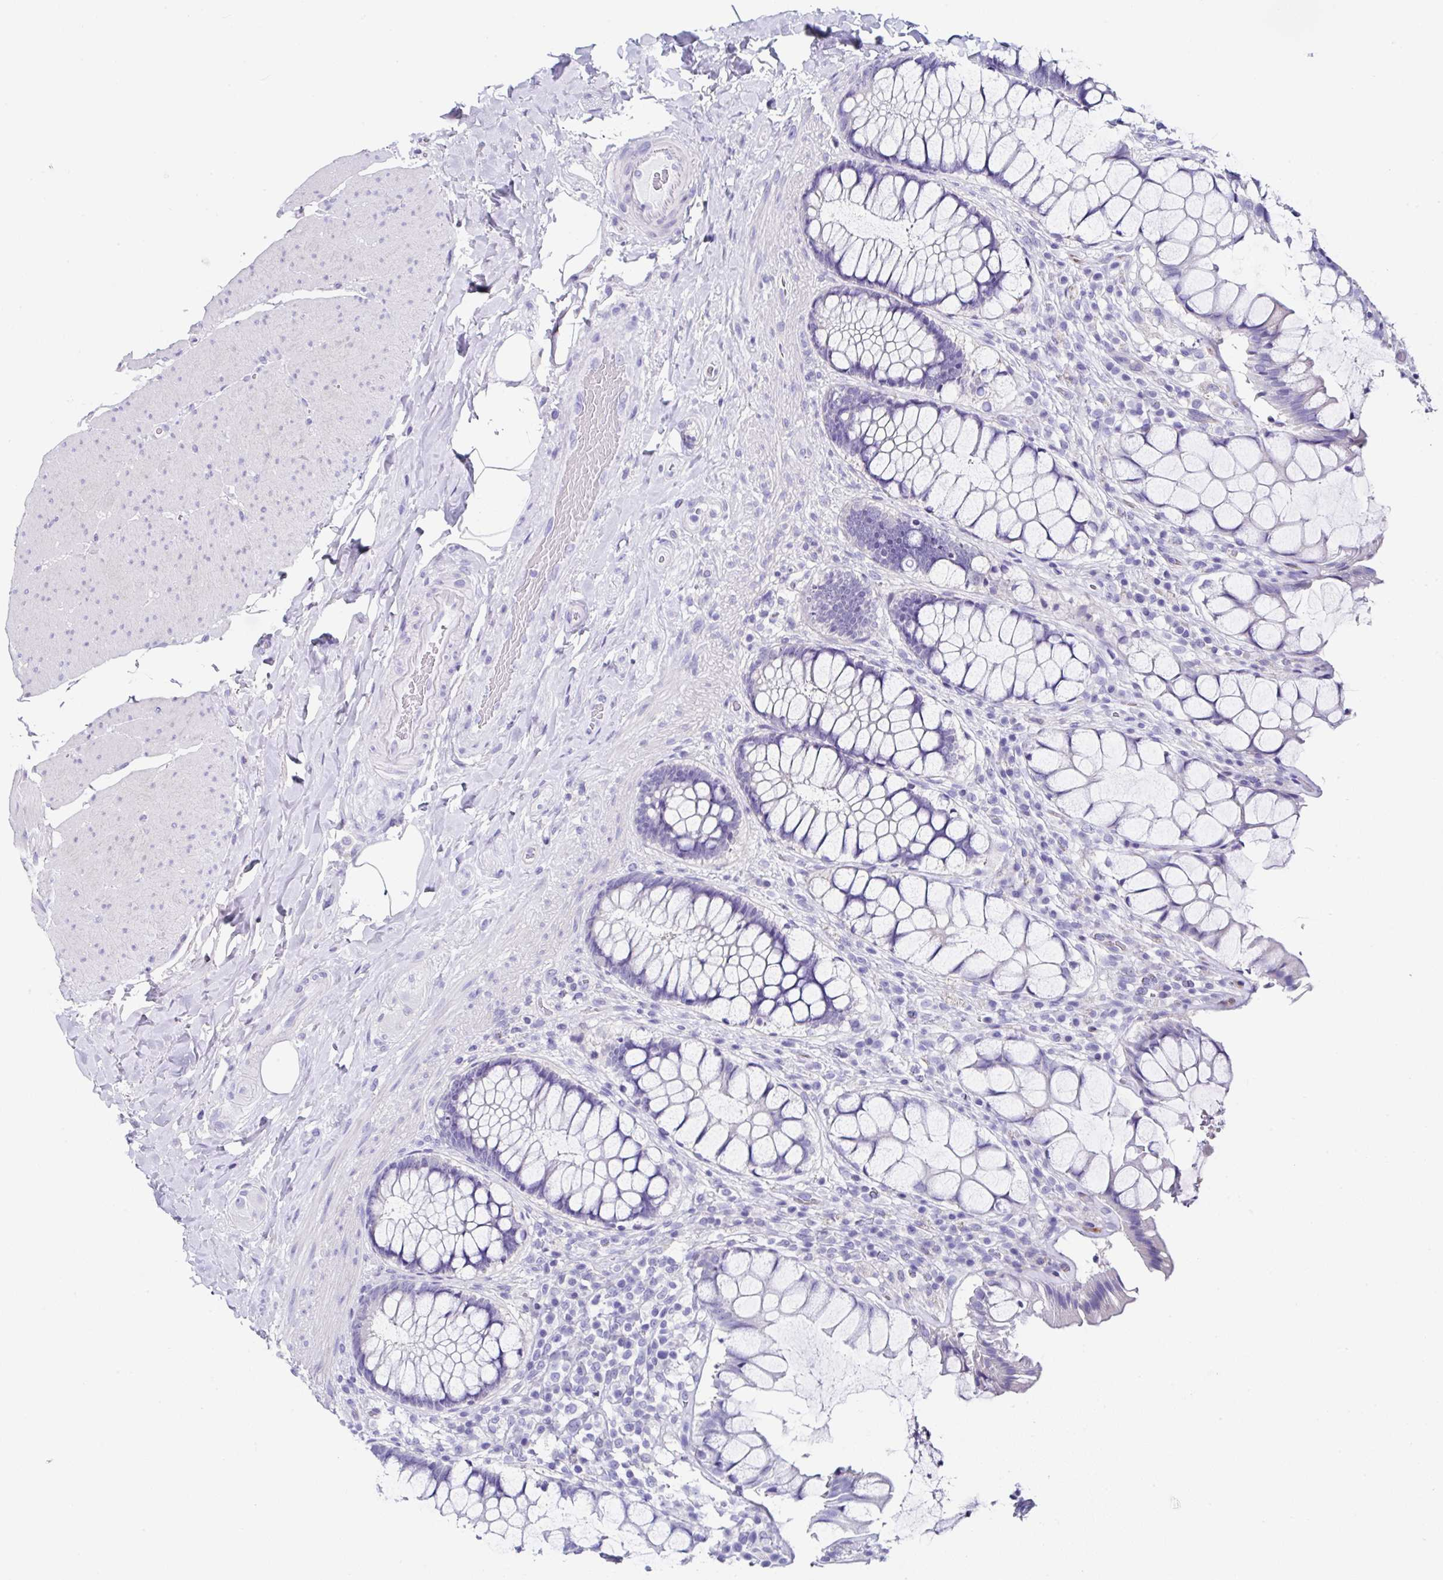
{"staining": {"intensity": "negative", "quantity": "none", "location": "none"}, "tissue": "rectum", "cell_type": "Glandular cells", "image_type": "normal", "snomed": [{"axis": "morphology", "description": "Normal tissue, NOS"}, {"axis": "topography", "description": "Rectum"}], "caption": "Immunohistochemistry (IHC) image of normal rectum: human rectum stained with DAB (3,3'-diaminobenzidine) shows no significant protein expression in glandular cells.", "gene": "UGT3A1", "patient": {"sex": "female", "age": 58}}